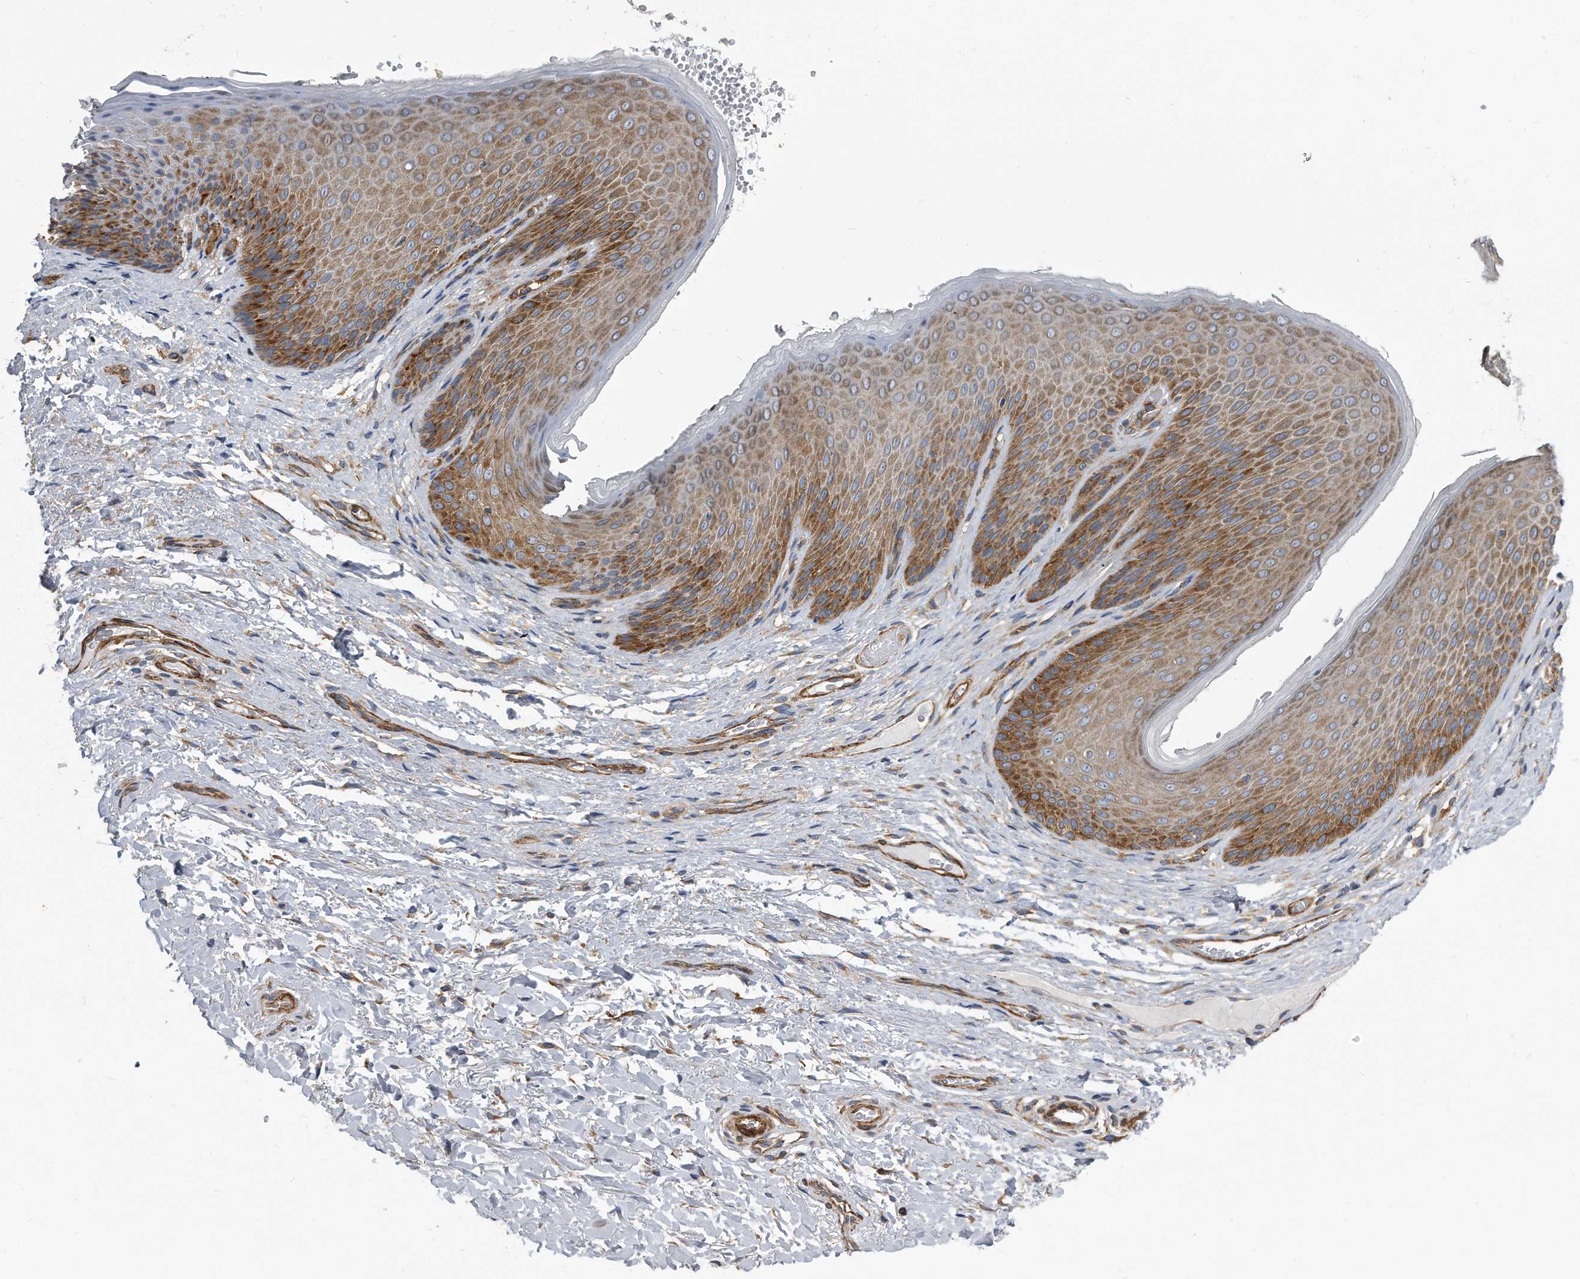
{"staining": {"intensity": "moderate", "quantity": ">75%", "location": "cytoplasmic/membranous"}, "tissue": "skin", "cell_type": "Epidermal cells", "image_type": "normal", "snomed": [{"axis": "morphology", "description": "Normal tissue, NOS"}, {"axis": "topography", "description": "Anal"}], "caption": "Skin stained with IHC reveals moderate cytoplasmic/membranous expression in about >75% of epidermal cells.", "gene": "EIF2B4", "patient": {"sex": "male", "age": 74}}